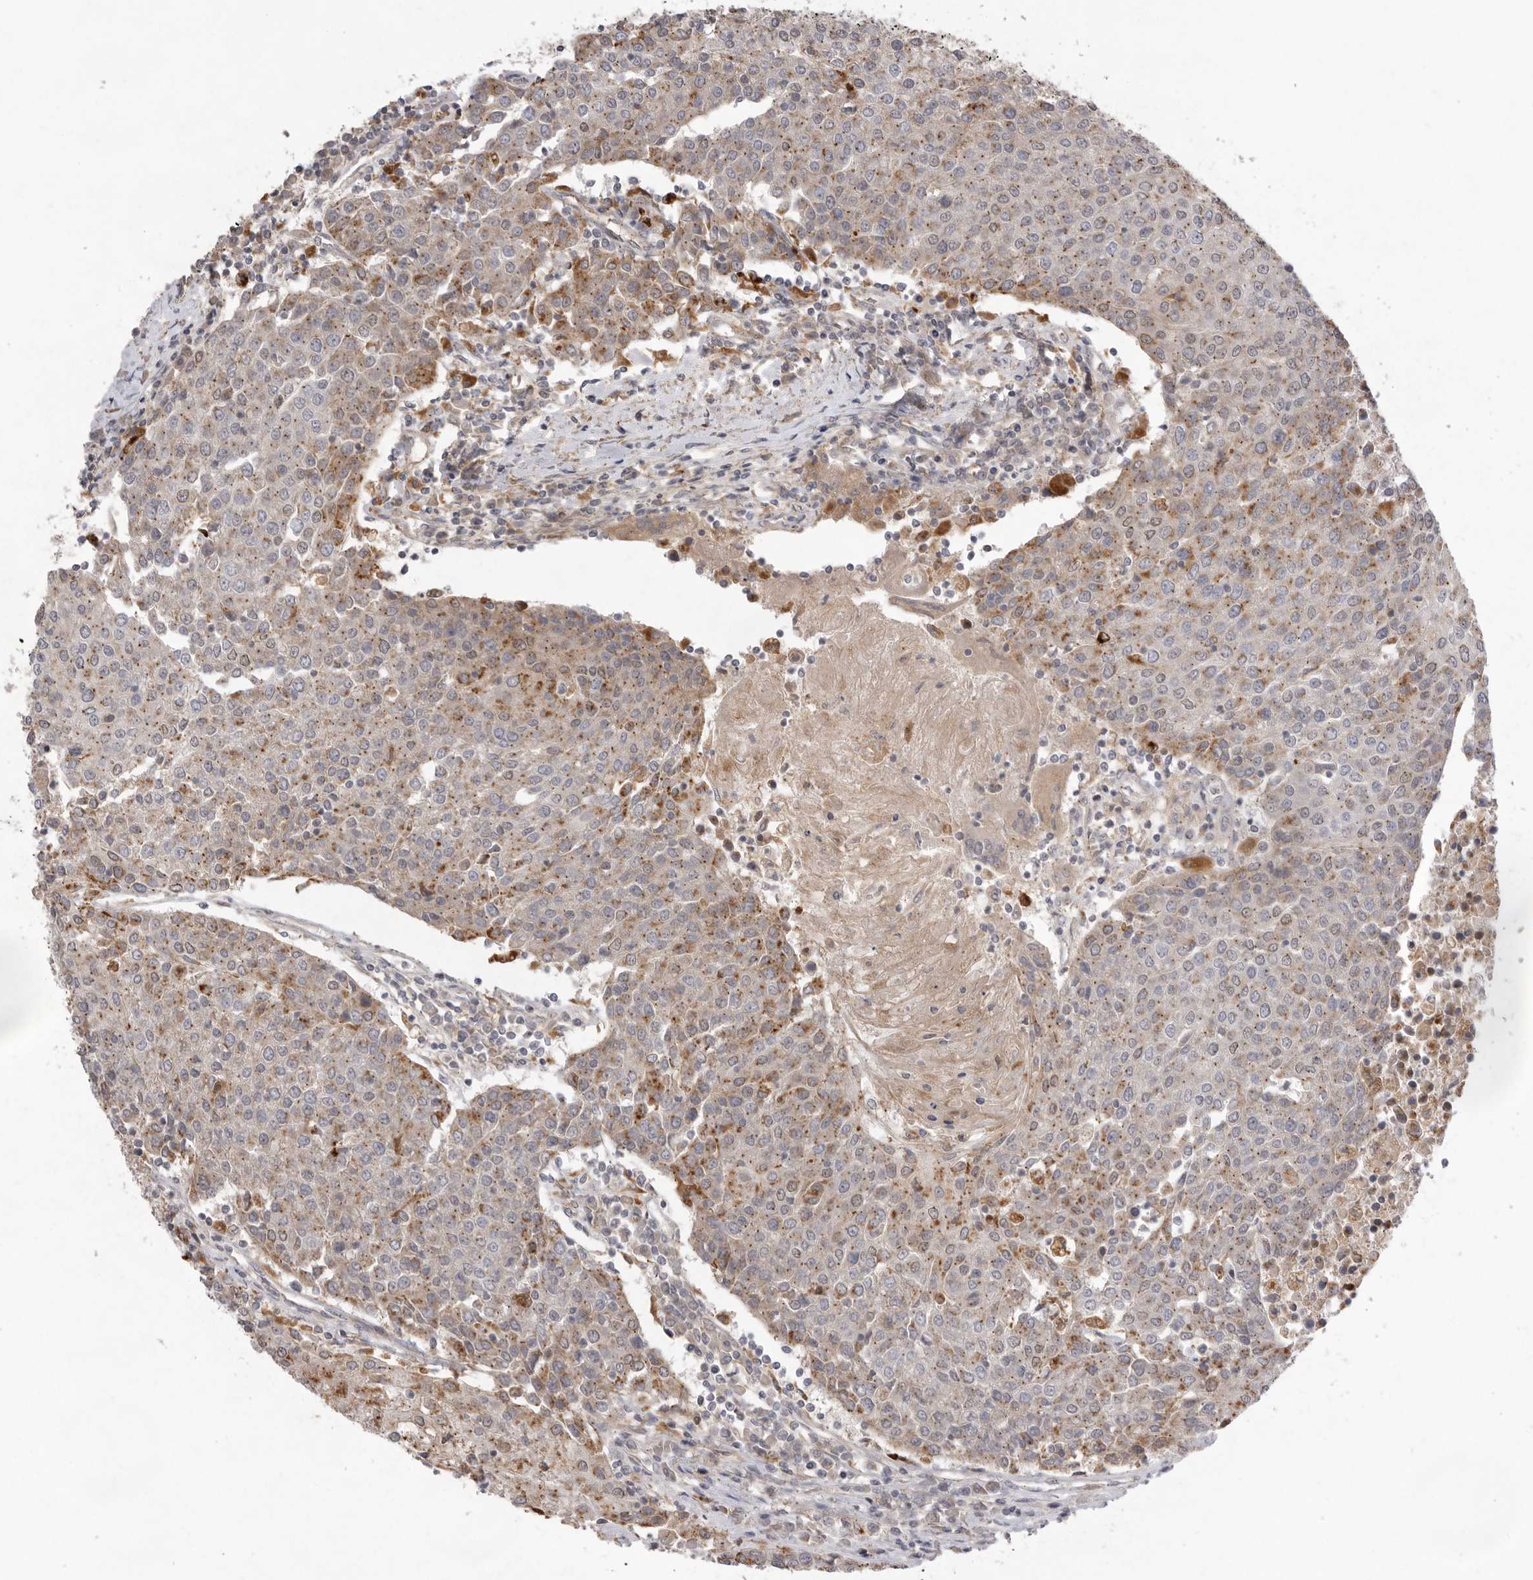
{"staining": {"intensity": "moderate", "quantity": "25%-75%", "location": "cytoplasmic/membranous"}, "tissue": "urothelial cancer", "cell_type": "Tumor cells", "image_type": "cancer", "snomed": [{"axis": "morphology", "description": "Urothelial carcinoma, High grade"}, {"axis": "topography", "description": "Urinary bladder"}], "caption": "Human urothelial cancer stained with a protein marker reveals moderate staining in tumor cells.", "gene": "TLR3", "patient": {"sex": "female", "age": 85}}